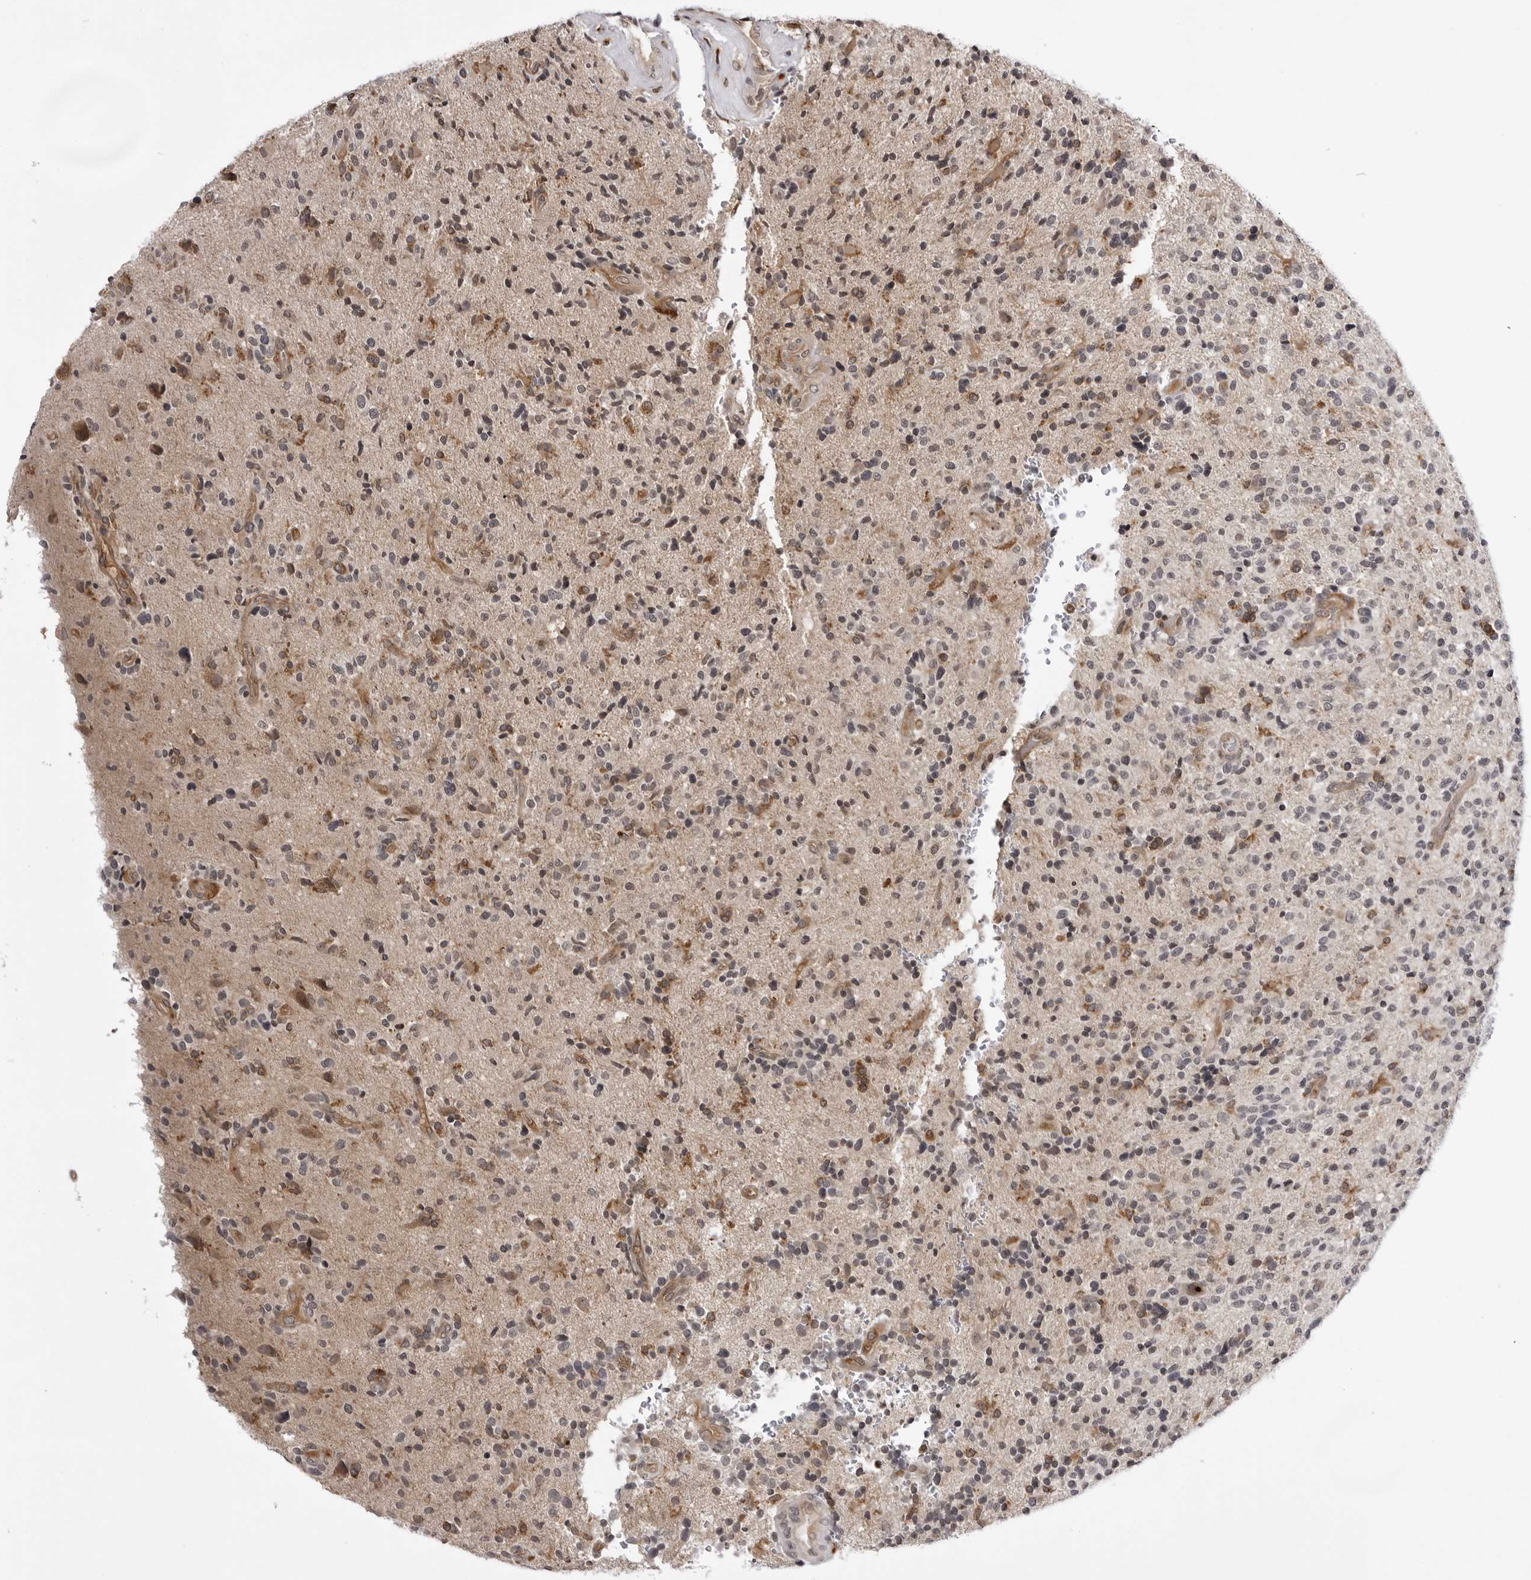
{"staining": {"intensity": "weak", "quantity": "<25%", "location": "cytoplasmic/membranous"}, "tissue": "glioma", "cell_type": "Tumor cells", "image_type": "cancer", "snomed": [{"axis": "morphology", "description": "Glioma, malignant, High grade"}, {"axis": "topography", "description": "Brain"}], "caption": "A high-resolution histopathology image shows immunohistochemistry (IHC) staining of malignant glioma (high-grade), which exhibits no significant positivity in tumor cells.", "gene": "USP43", "patient": {"sex": "male", "age": 72}}